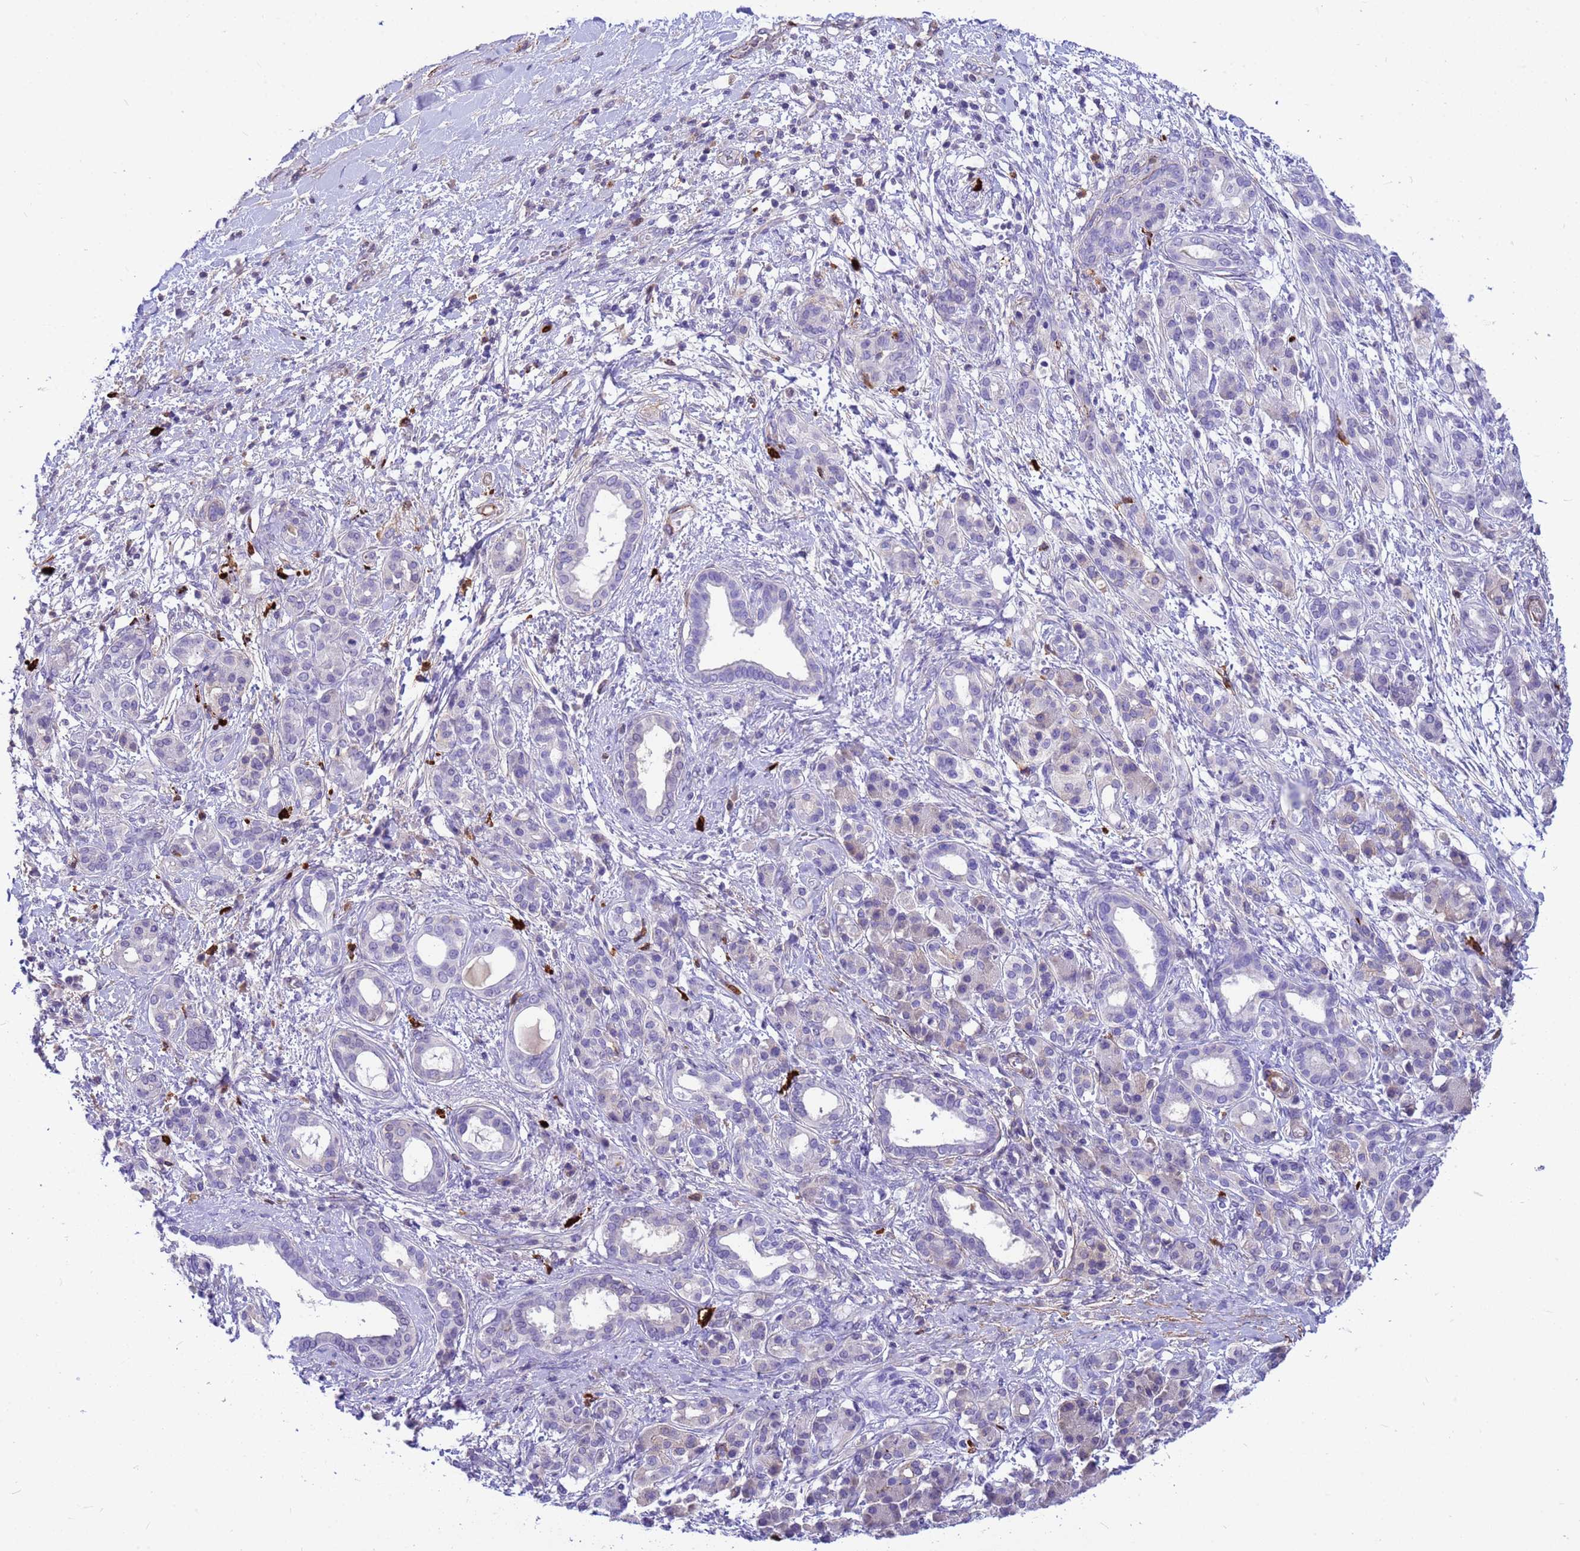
{"staining": {"intensity": "negative", "quantity": "none", "location": "none"}, "tissue": "pancreatic cancer", "cell_type": "Tumor cells", "image_type": "cancer", "snomed": [{"axis": "morphology", "description": "Adenocarcinoma, NOS"}, {"axis": "topography", "description": "Pancreas"}], "caption": "This photomicrograph is of pancreatic adenocarcinoma stained with immunohistochemistry to label a protein in brown with the nuclei are counter-stained blue. There is no staining in tumor cells. (DAB immunohistochemistry visualized using brightfield microscopy, high magnification).", "gene": "ORM1", "patient": {"sex": "female", "age": 55}}